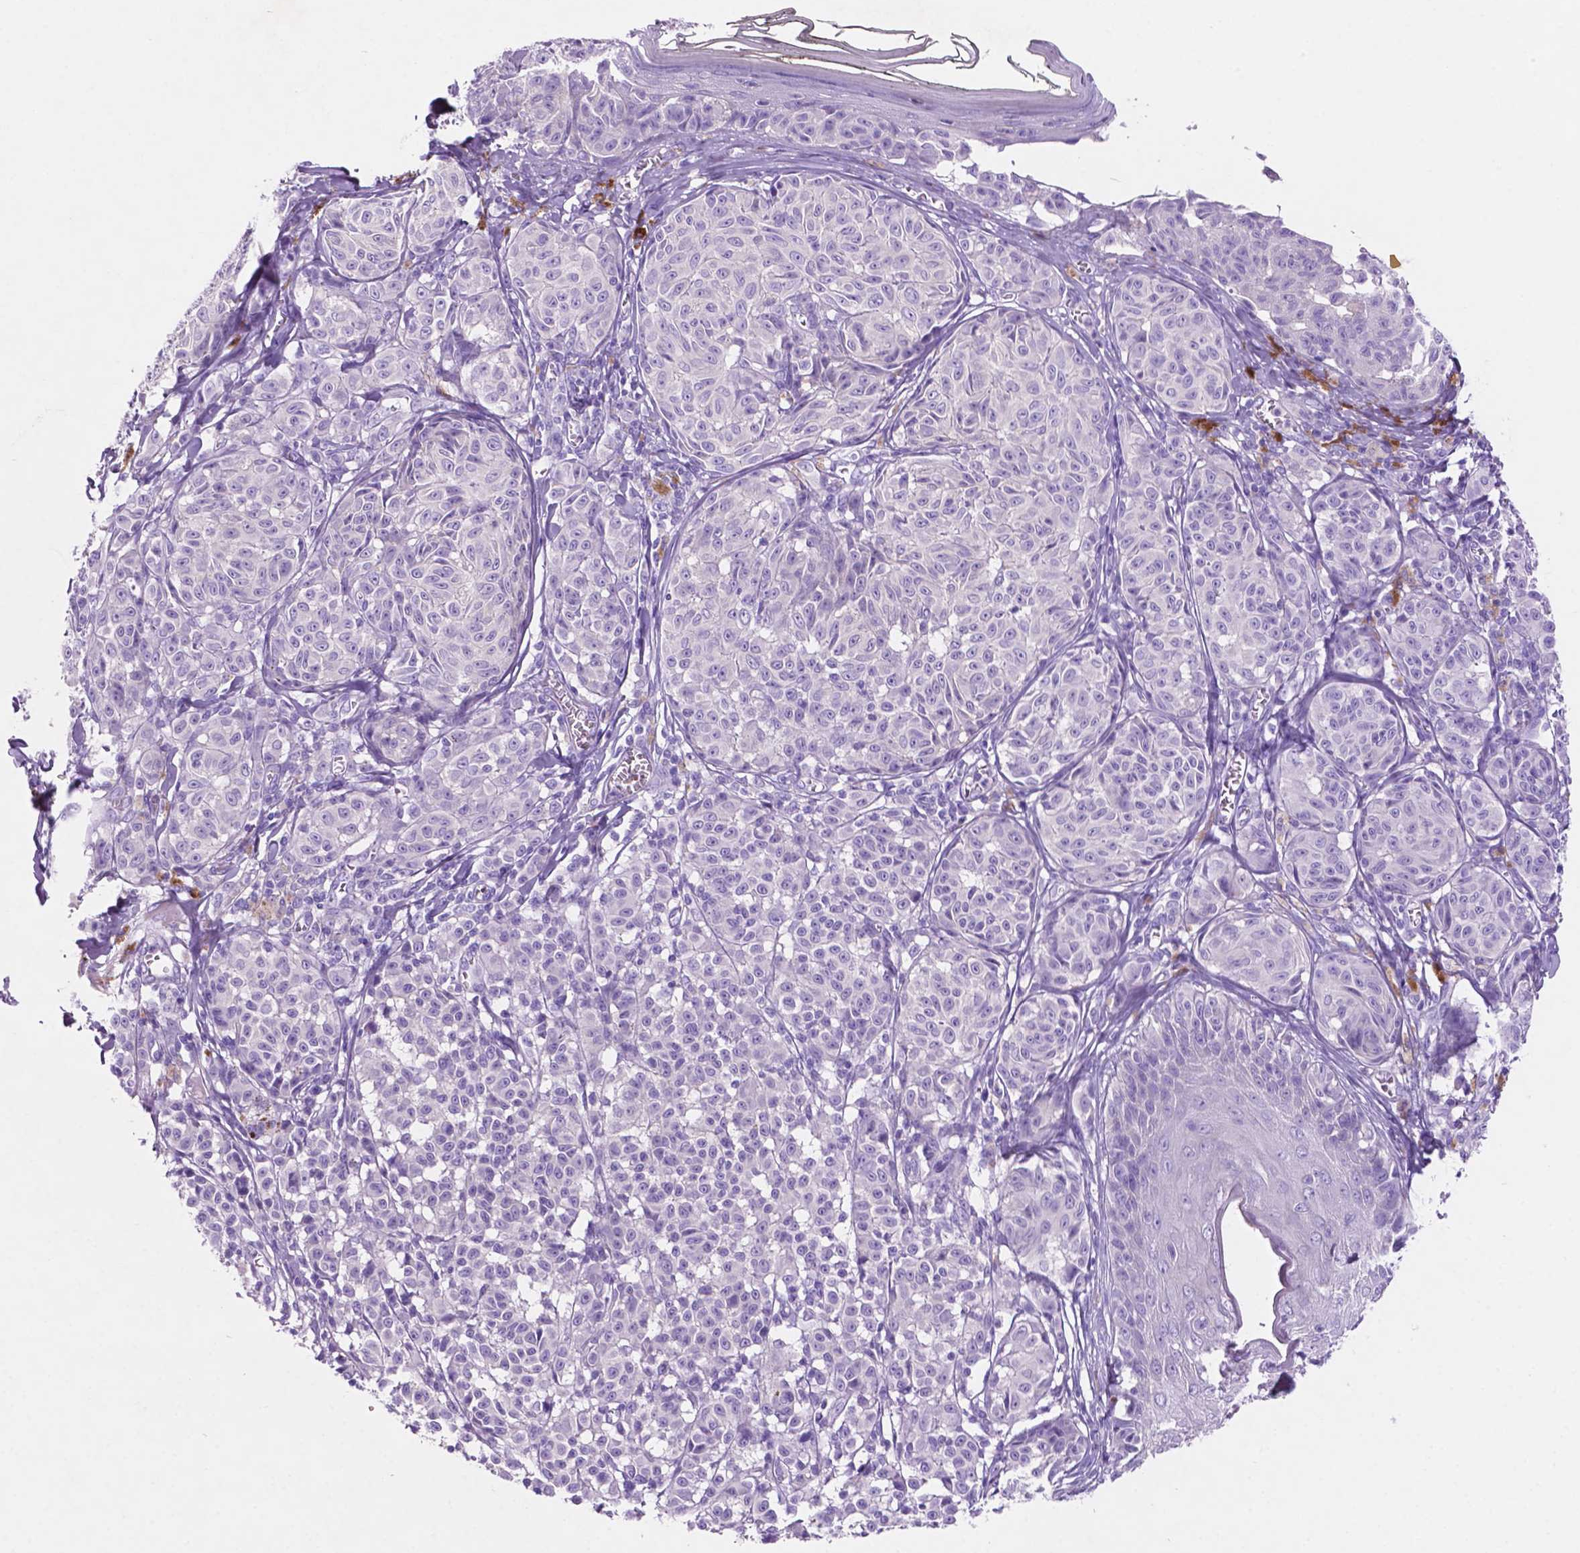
{"staining": {"intensity": "negative", "quantity": "none", "location": "none"}, "tissue": "melanoma", "cell_type": "Tumor cells", "image_type": "cancer", "snomed": [{"axis": "morphology", "description": "Malignant melanoma, NOS"}, {"axis": "topography", "description": "Skin"}], "caption": "Histopathology image shows no significant protein positivity in tumor cells of melanoma.", "gene": "POU4F1", "patient": {"sex": "female", "age": 43}}